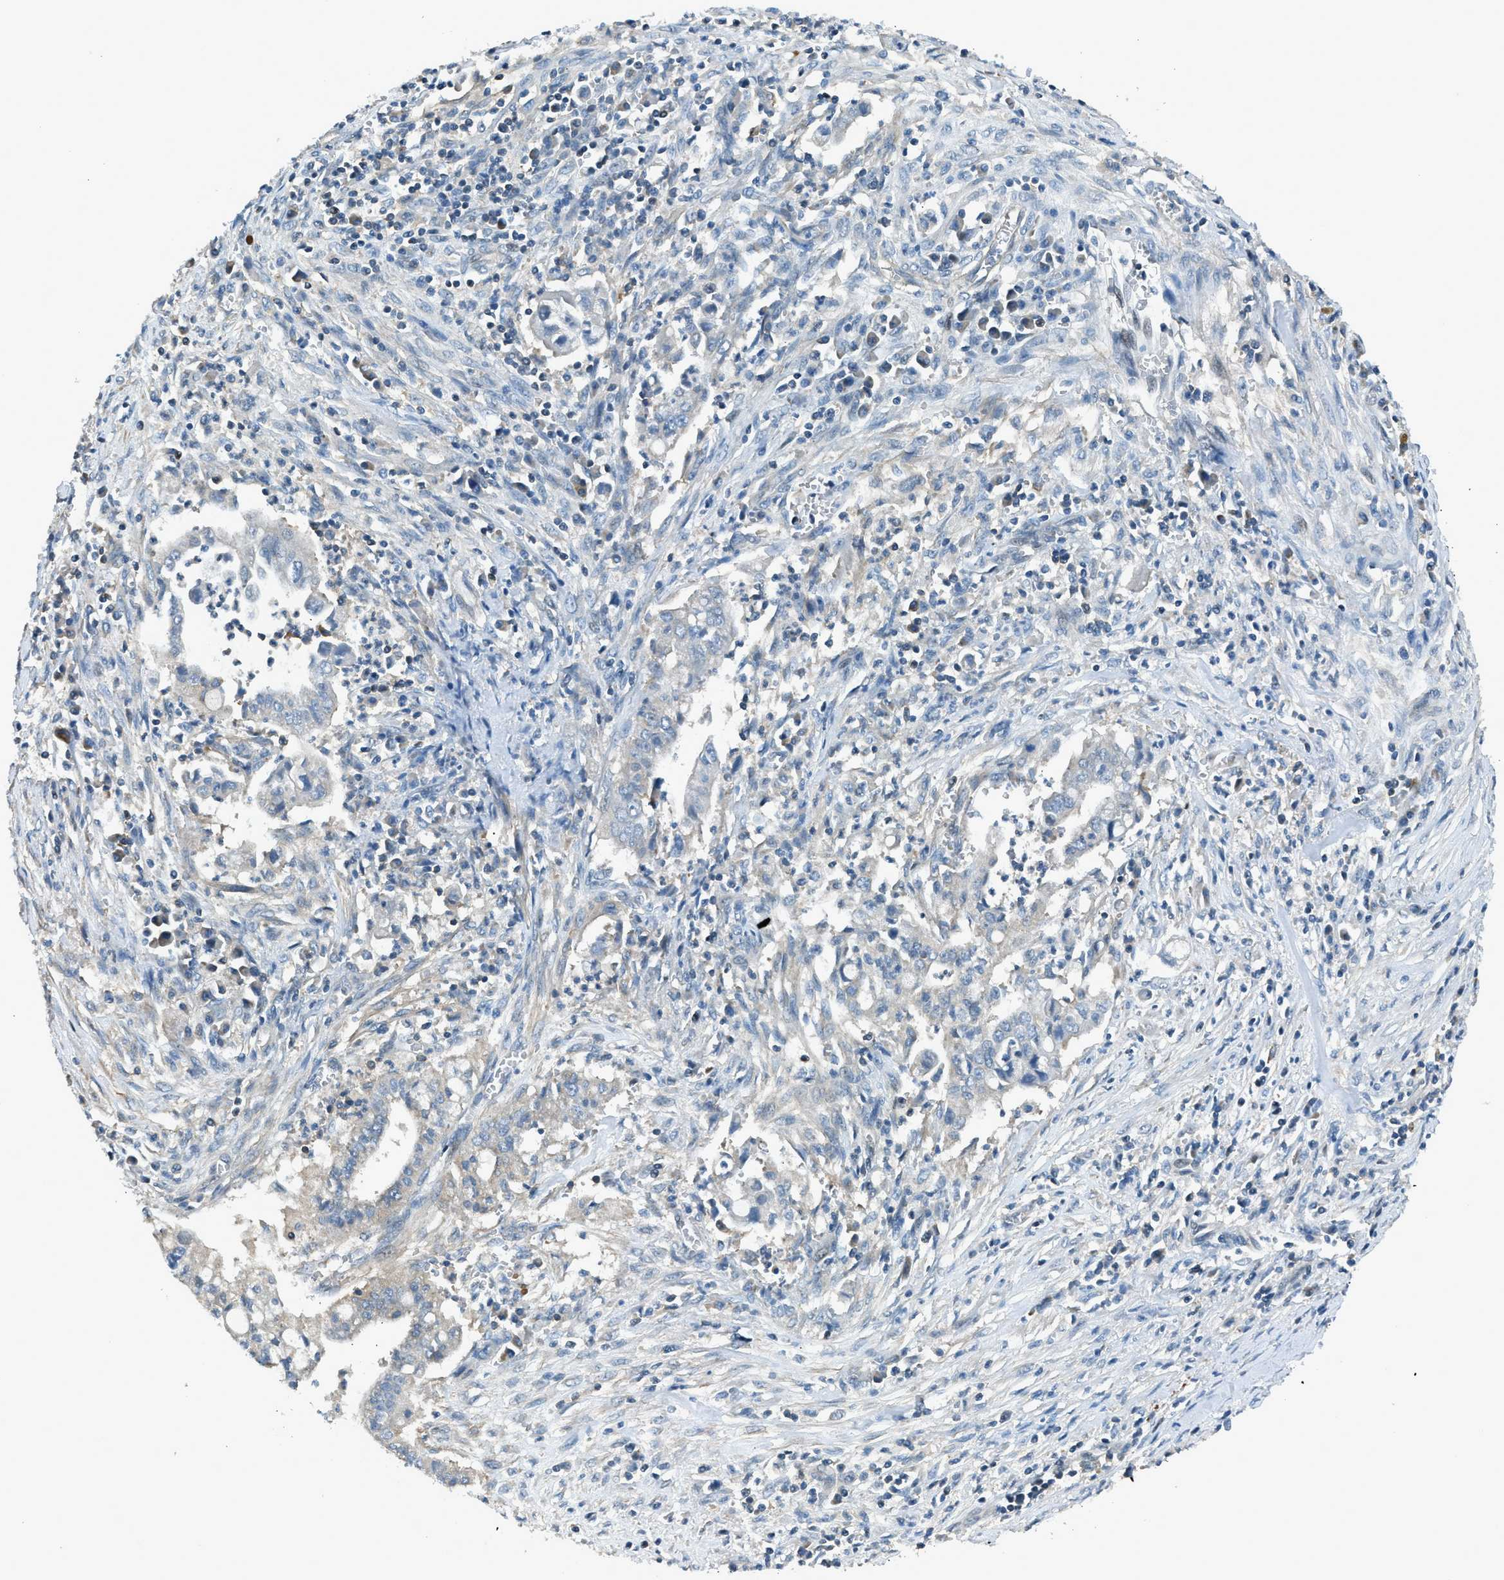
{"staining": {"intensity": "weak", "quantity": "<25%", "location": "cytoplasmic/membranous"}, "tissue": "cervical cancer", "cell_type": "Tumor cells", "image_type": "cancer", "snomed": [{"axis": "morphology", "description": "Adenocarcinoma, NOS"}, {"axis": "topography", "description": "Cervix"}], "caption": "The image reveals no significant staining in tumor cells of cervical cancer (adenocarcinoma).", "gene": "LMLN", "patient": {"sex": "female", "age": 44}}